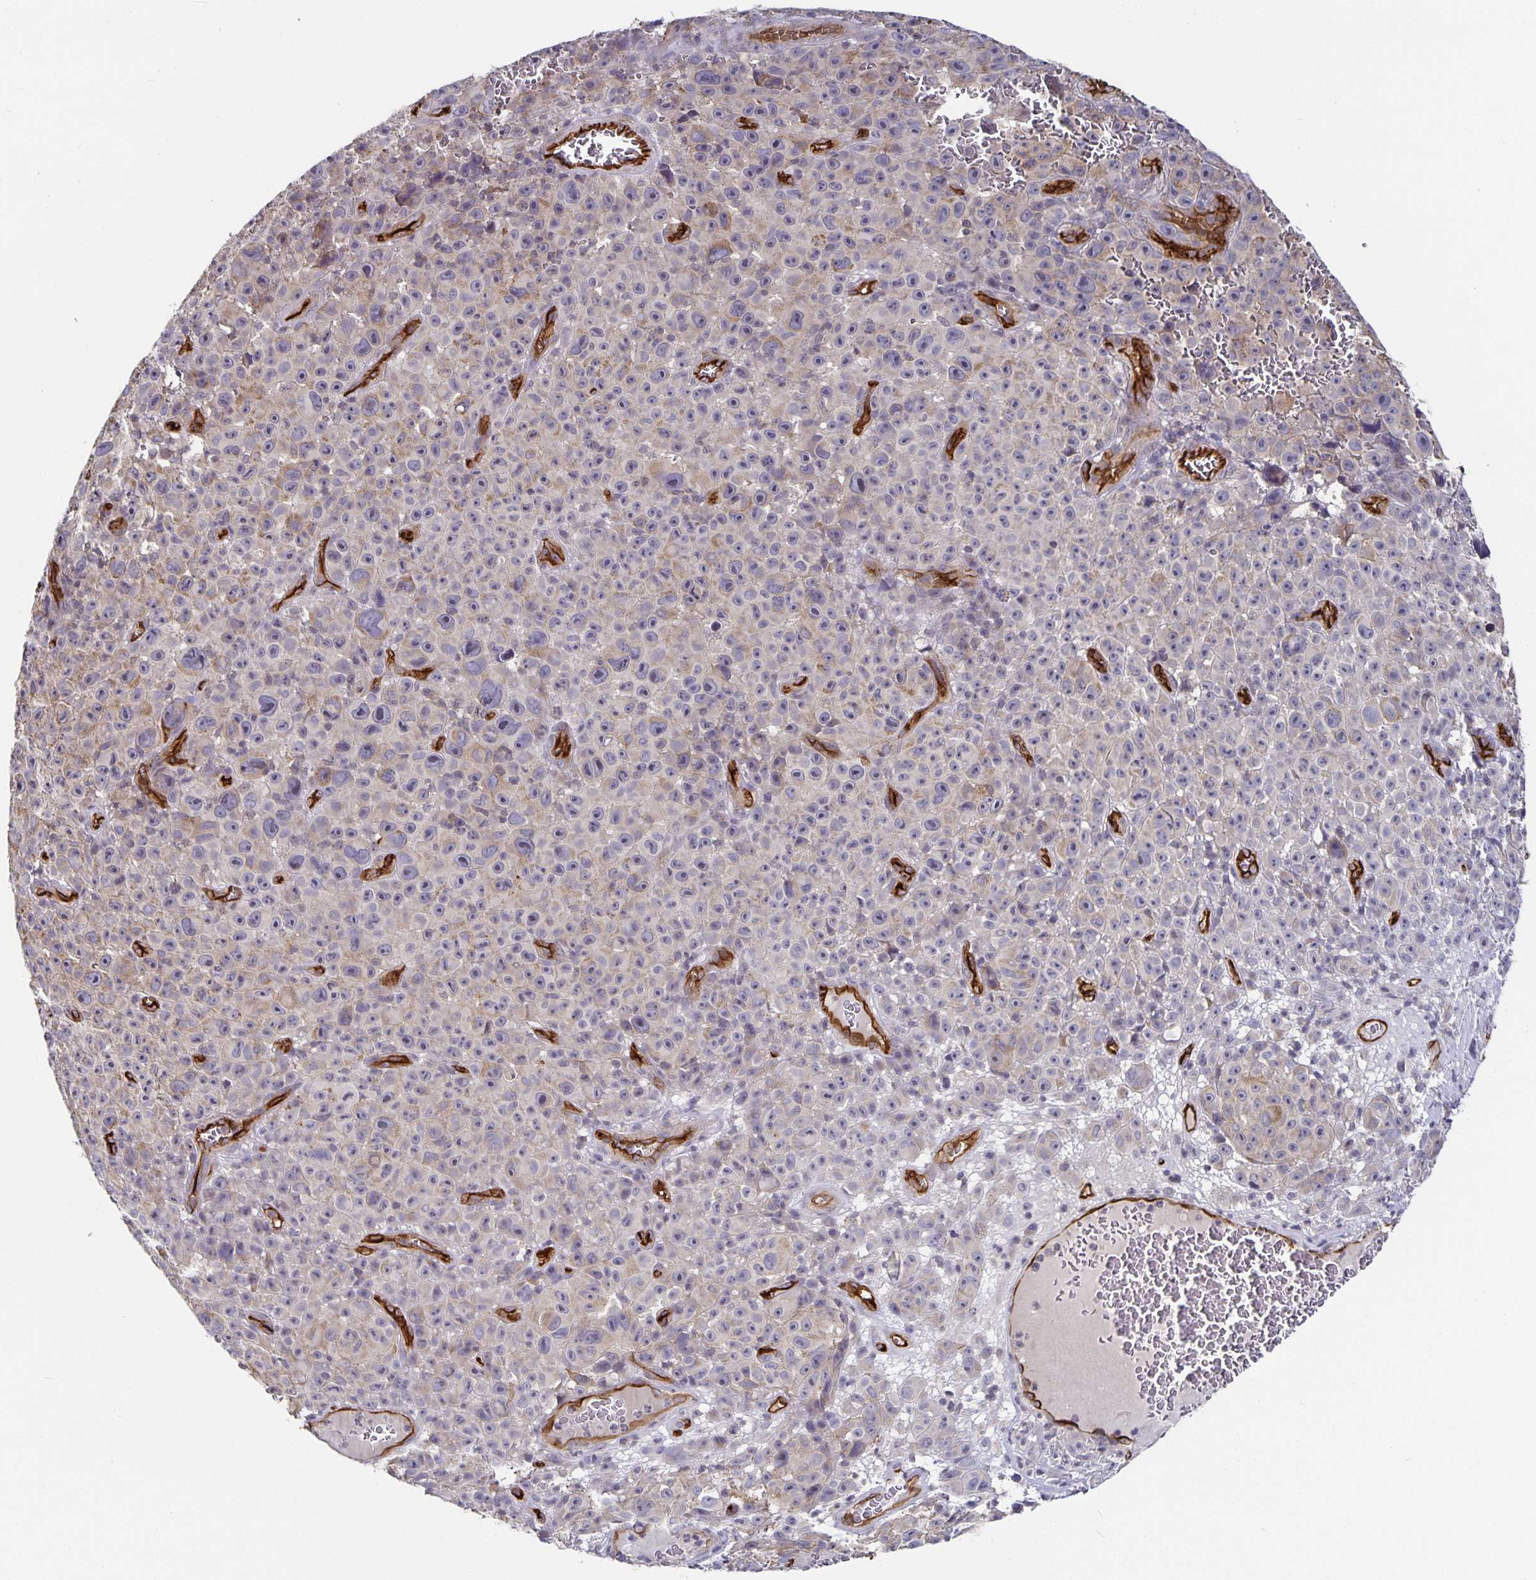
{"staining": {"intensity": "negative", "quantity": "none", "location": "none"}, "tissue": "melanoma", "cell_type": "Tumor cells", "image_type": "cancer", "snomed": [{"axis": "morphology", "description": "Malignant melanoma, NOS"}, {"axis": "topography", "description": "Skin"}], "caption": "High magnification brightfield microscopy of melanoma stained with DAB (3,3'-diaminobenzidine) (brown) and counterstained with hematoxylin (blue): tumor cells show no significant expression. The staining was performed using DAB (3,3'-diaminobenzidine) to visualize the protein expression in brown, while the nuclei were stained in blue with hematoxylin (Magnification: 20x).", "gene": "PODXL", "patient": {"sex": "female", "age": 82}}